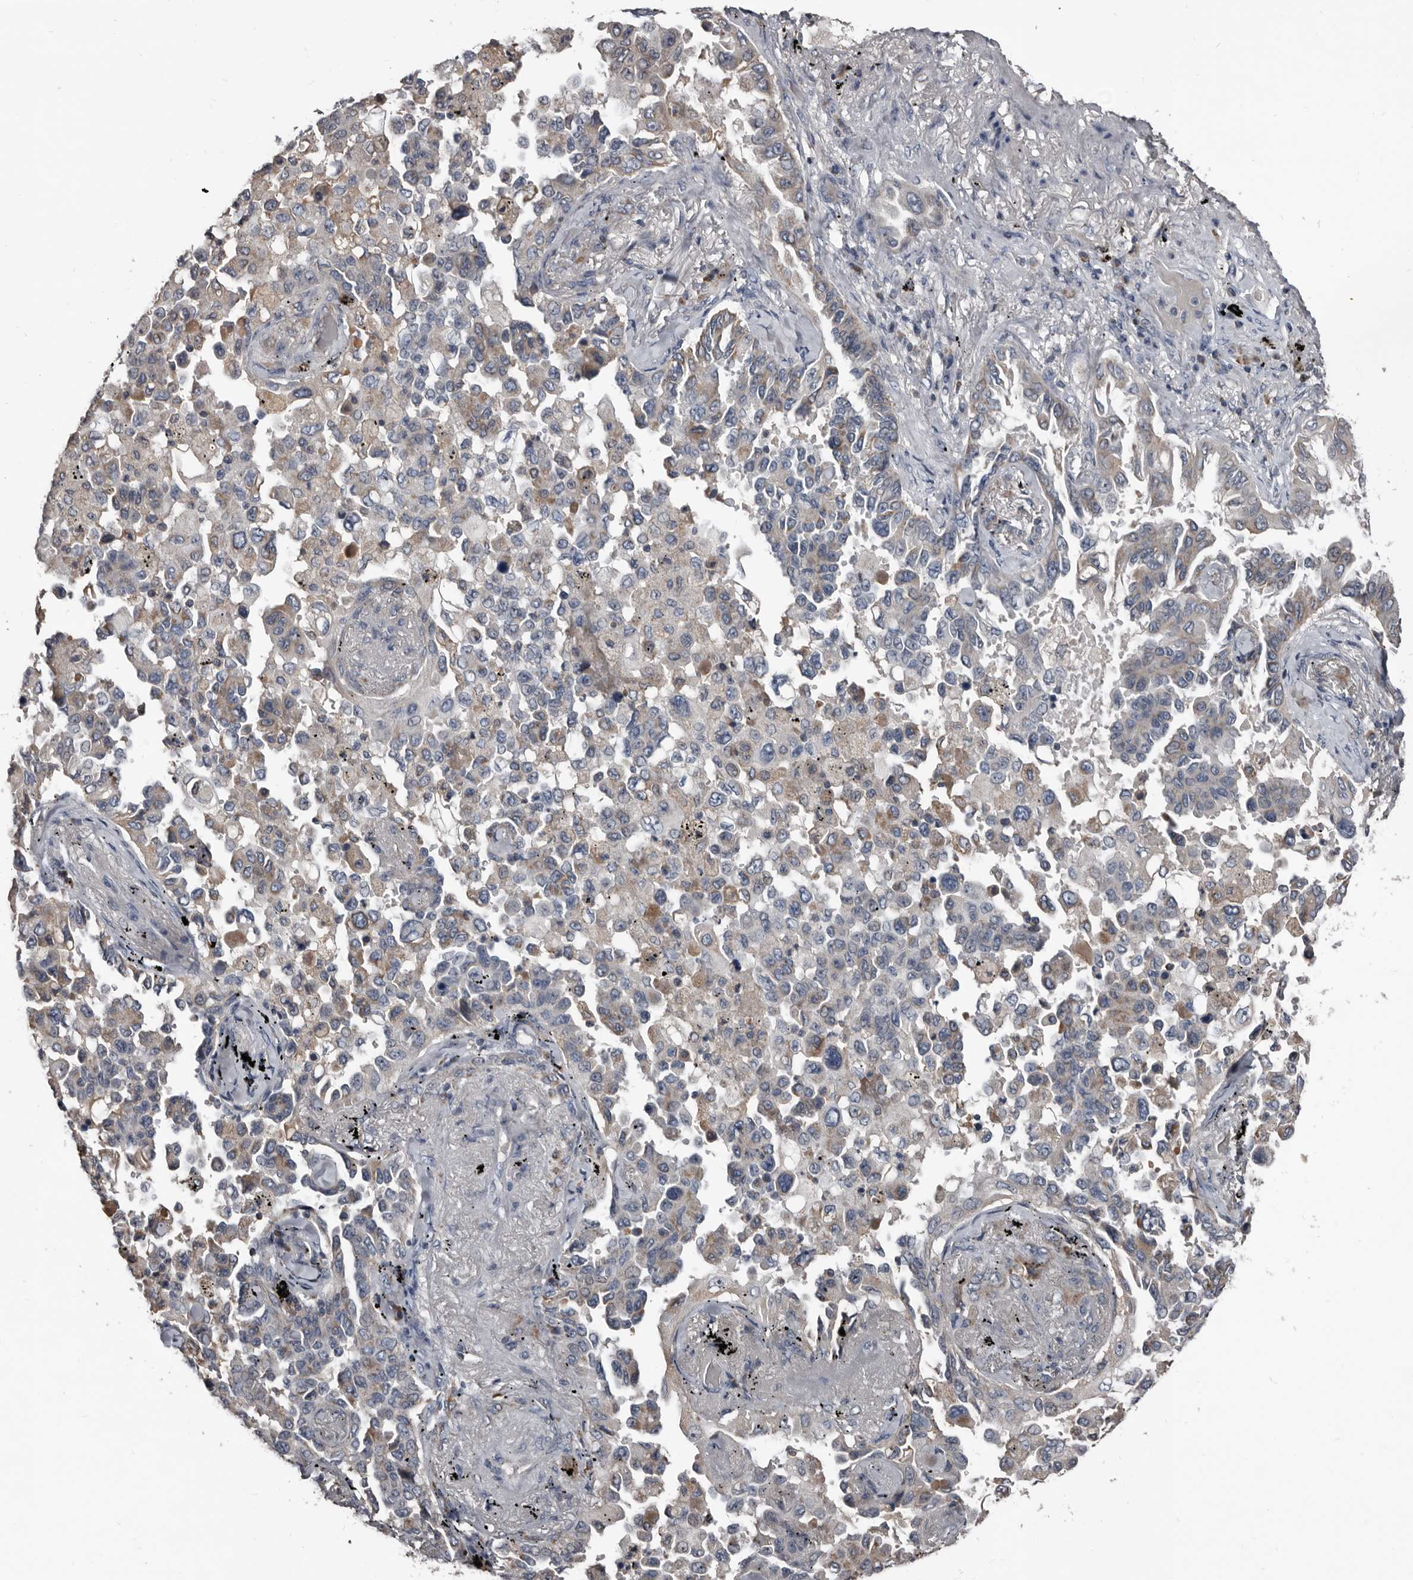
{"staining": {"intensity": "weak", "quantity": "<25%", "location": "cytoplasmic/membranous"}, "tissue": "lung cancer", "cell_type": "Tumor cells", "image_type": "cancer", "snomed": [{"axis": "morphology", "description": "Adenocarcinoma, NOS"}, {"axis": "topography", "description": "Lung"}], "caption": "Protein analysis of lung cancer (adenocarcinoma) shows no significant staining in tumor cells. (DAB immunohistochemistry (IHC), high magnification).", "gene": "GREB1", "patient": {"sex": "female", "age": 67}}